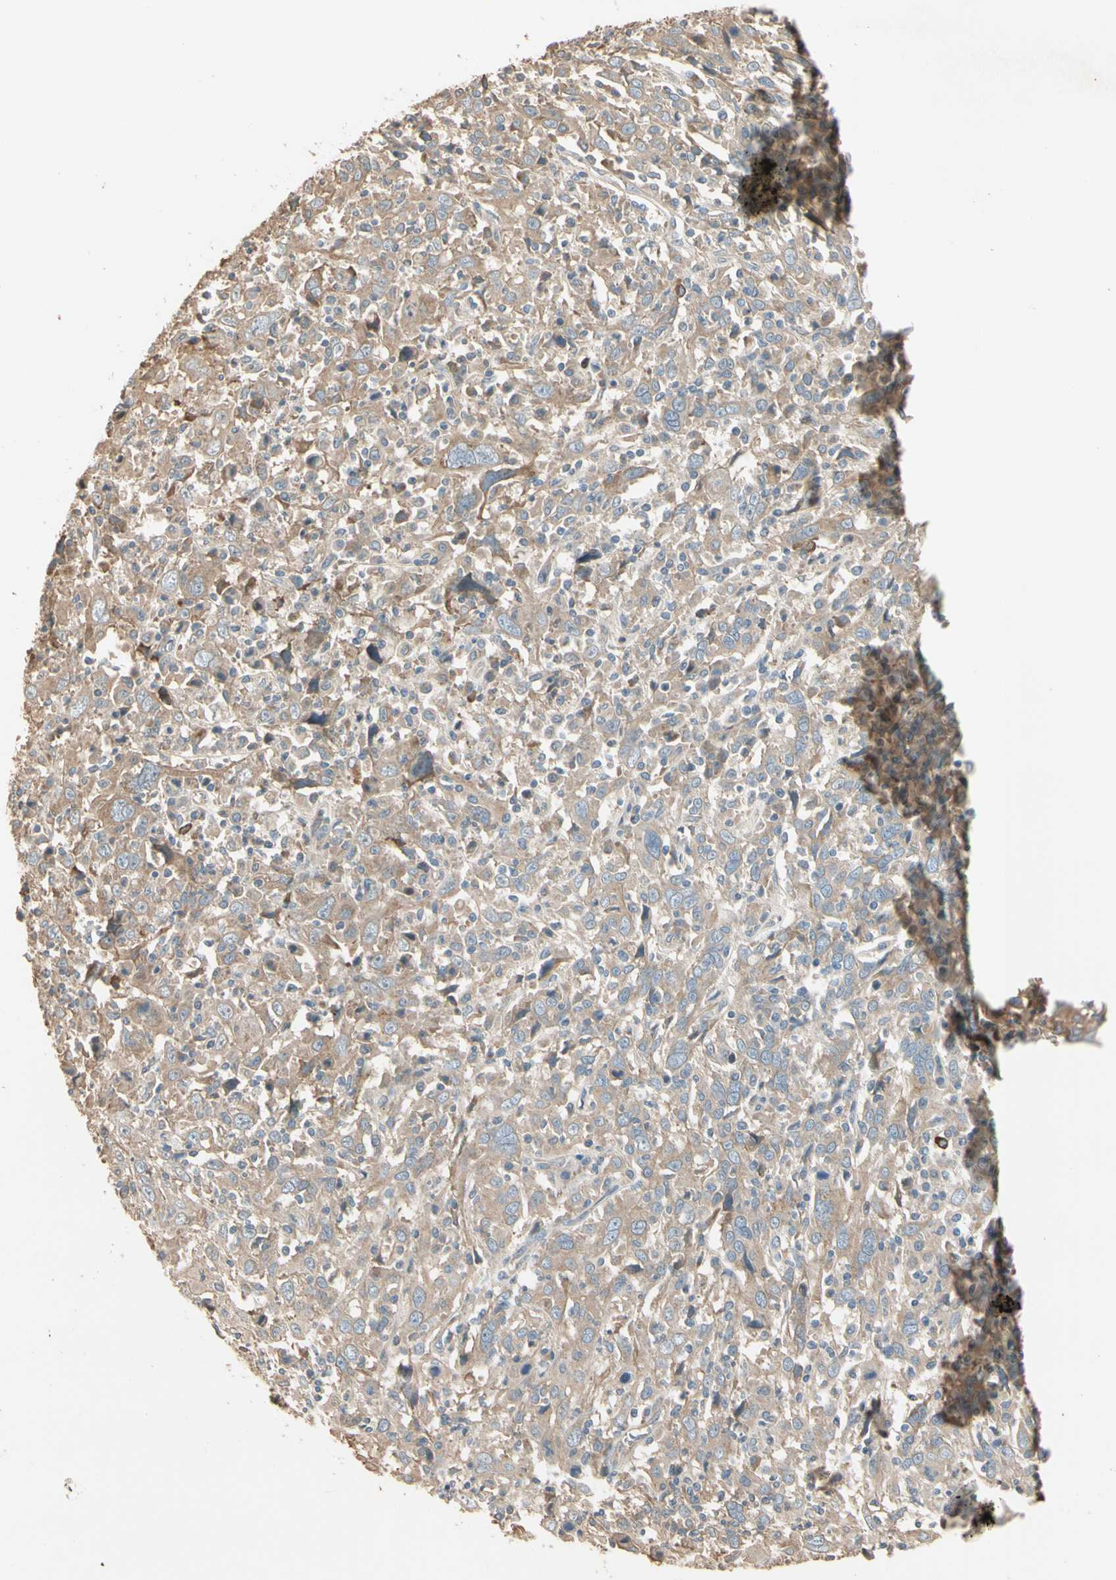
{"staining": {"intensity": "weak", "quantity": ">75%", "location": "cytoplasmic/membranous"}, "tissue": "cervical cancer", "cell_type": "Tumor cells", "image_type": "cancer", "snomed": [{"axis": "morphology", "description": "Squamous cell carcinoma, NOS"}, {"axis": "topography", "description": "Cervix"}], "caption": "Tumor cells exhibit low levels of weak cytoplasmic/membranous staining in about >75% of cells in cervical squamous cell carcinoma.", "gene": "TNFRSF21", "patient": {"sex": "female", "age": 46}}